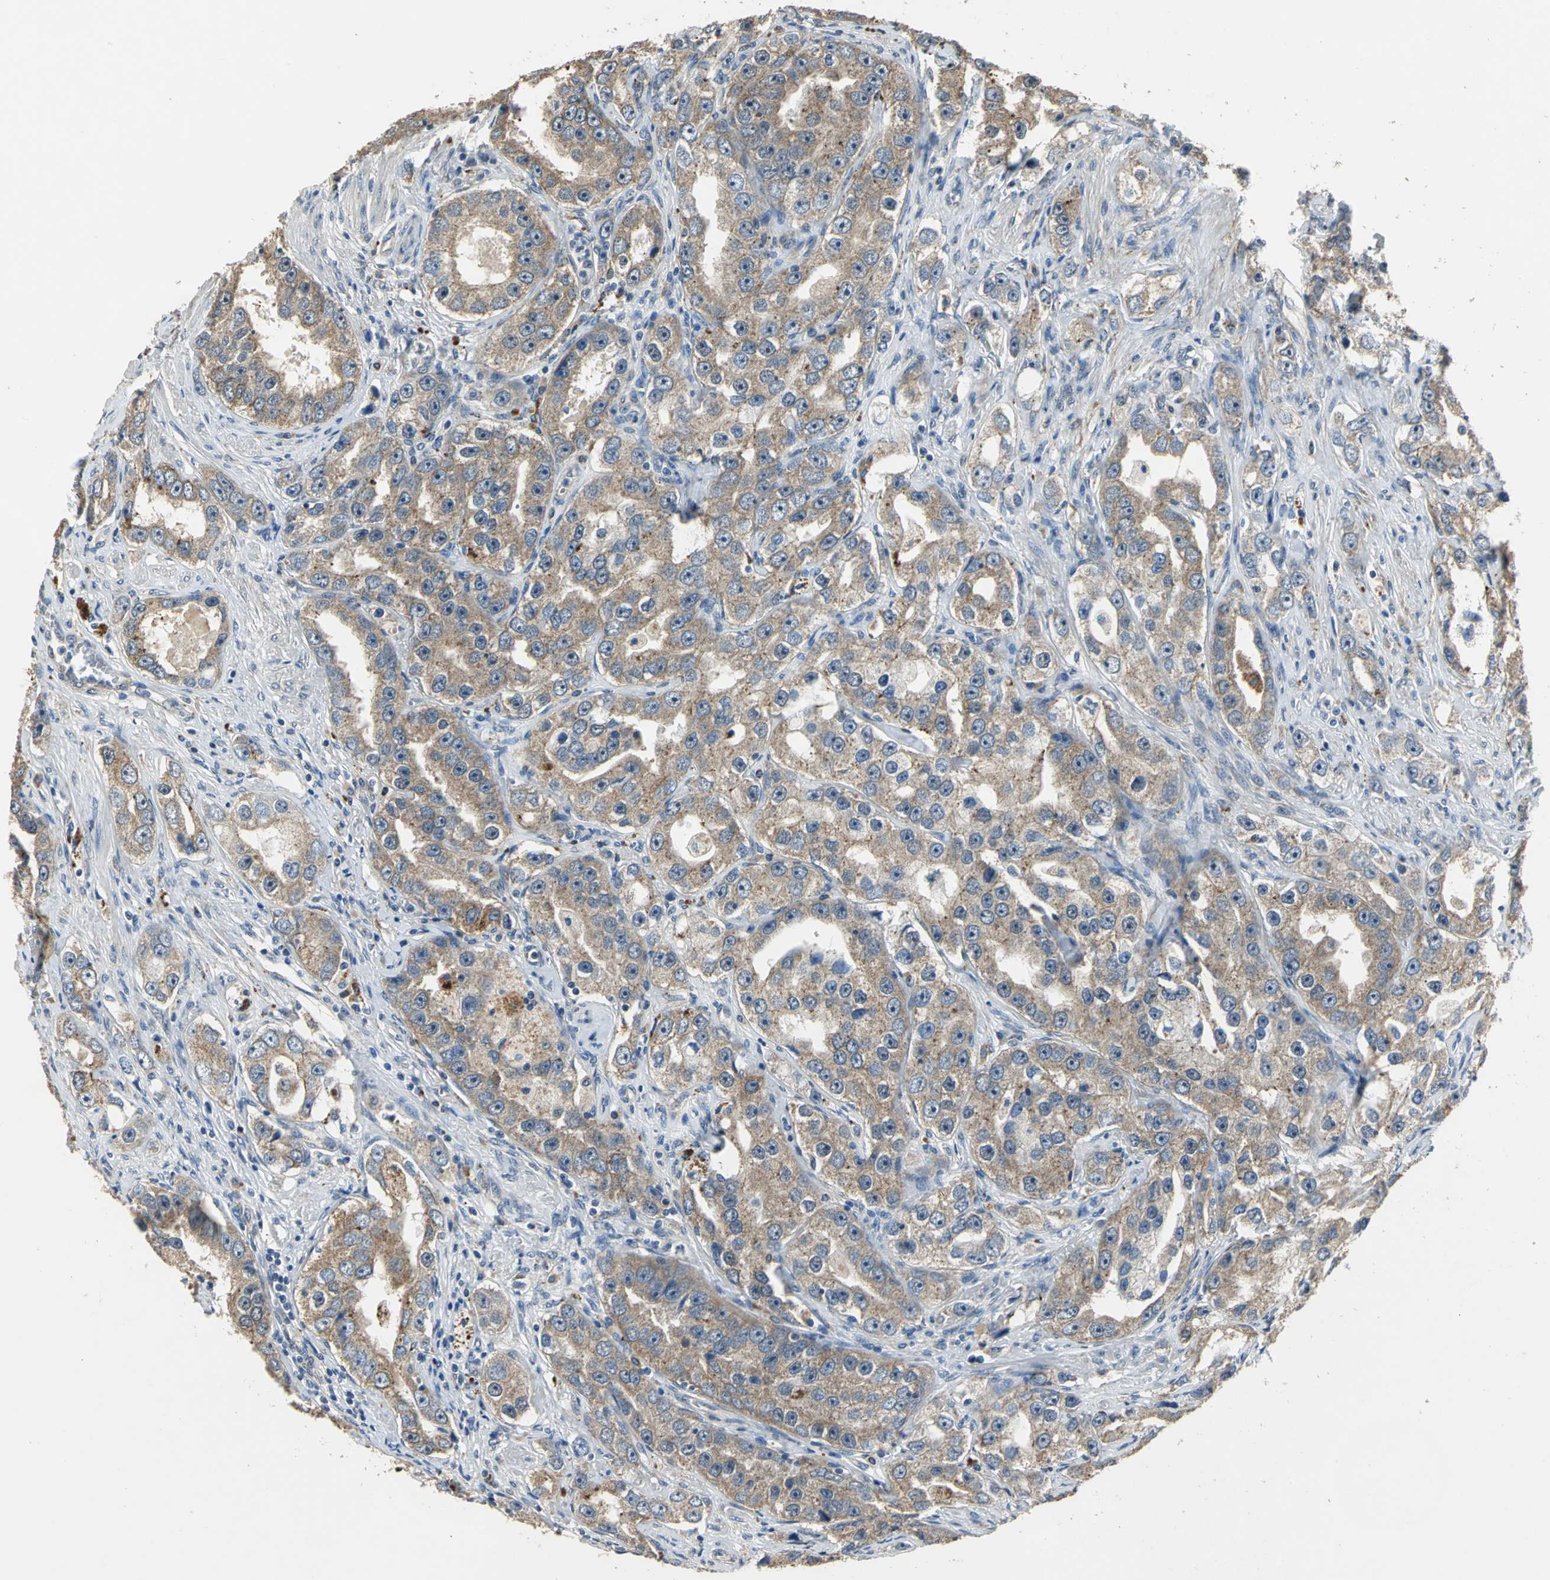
{"staining": {"intensity": "moderate", "quantity": ">75%", "location": "cytoplasmic/membranous"}, "tissue": "prostate cancer", "cell_type": "Tumor cells", "image_type": "cancer", "snomed": [{"axis": "morphology", "description": "Adenocarcinoma, High grade"}, {"axis": "topography", "description": "Prostate"}], "caption": "An image showing moderate cytoplasmic/membranous staining in about >75% of tumor cells in prostate high-grade adenocarcinoma, as visualized by brown immunohistochemical staining.", "gene": "OCLN", "patient": {"sex": "male", "age": 63}}